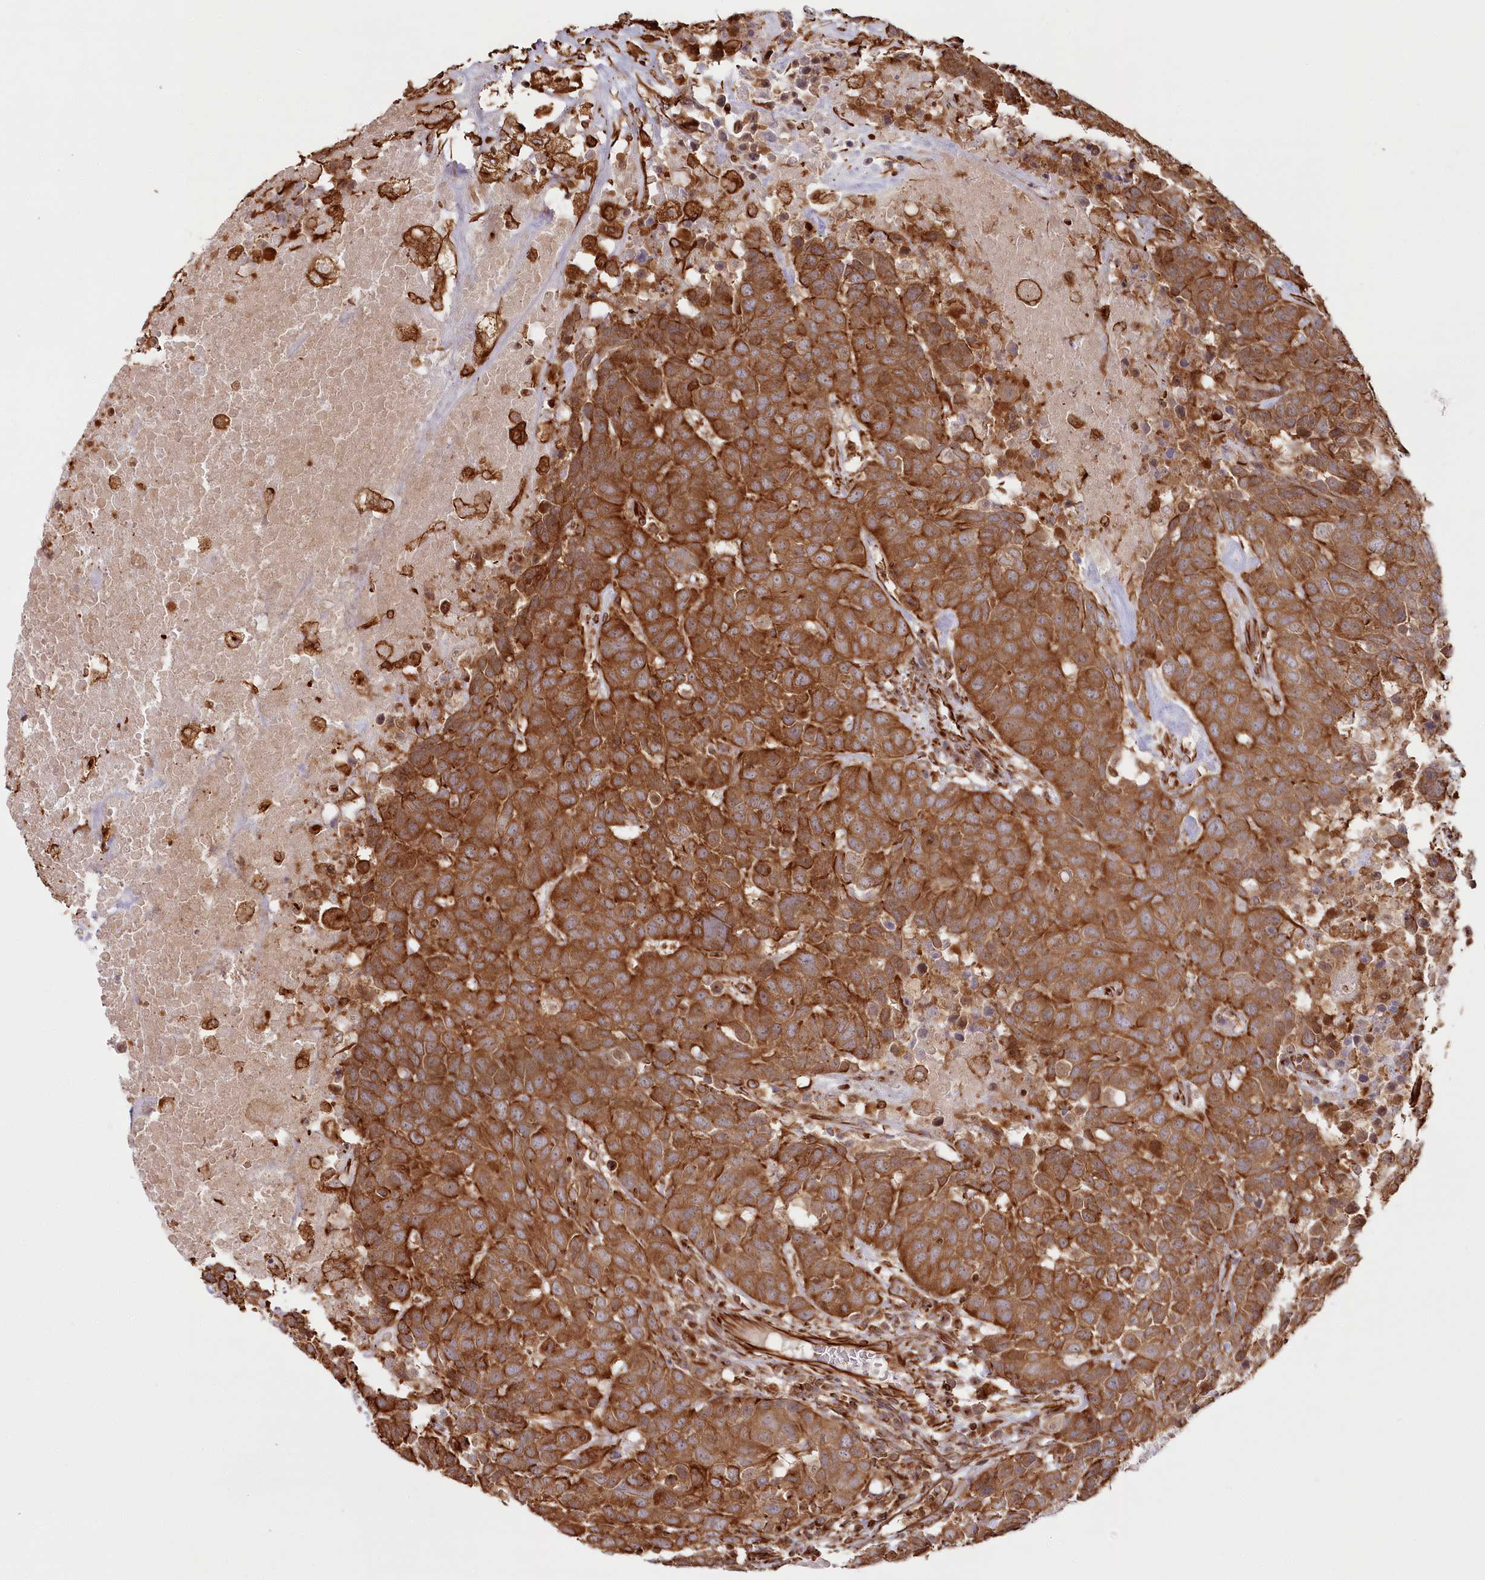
{"staining": {"intensity": "moderate", "quantity": ">75%", "location": "cytoplasmic/membranous"}, "tissue": "head and neck cancer", "cell_type": "Tumor cells", "image_type": "cancer", "snomed": [{"axis": "morphology", "description": "Squamous cell carcinoma, NOS"}, {"axis": "topography", "description": "Head-Neck"}], "caption": "Moderate cytoplasmic/membranous expression is present in approximately >75% of tumor cells in head and neck cancer (squamous cell carcinoma). (IHC, brightfield microscopy, high magnification).", "gene": "TTC1", "patient": {"sex": "male", "age": 66}}